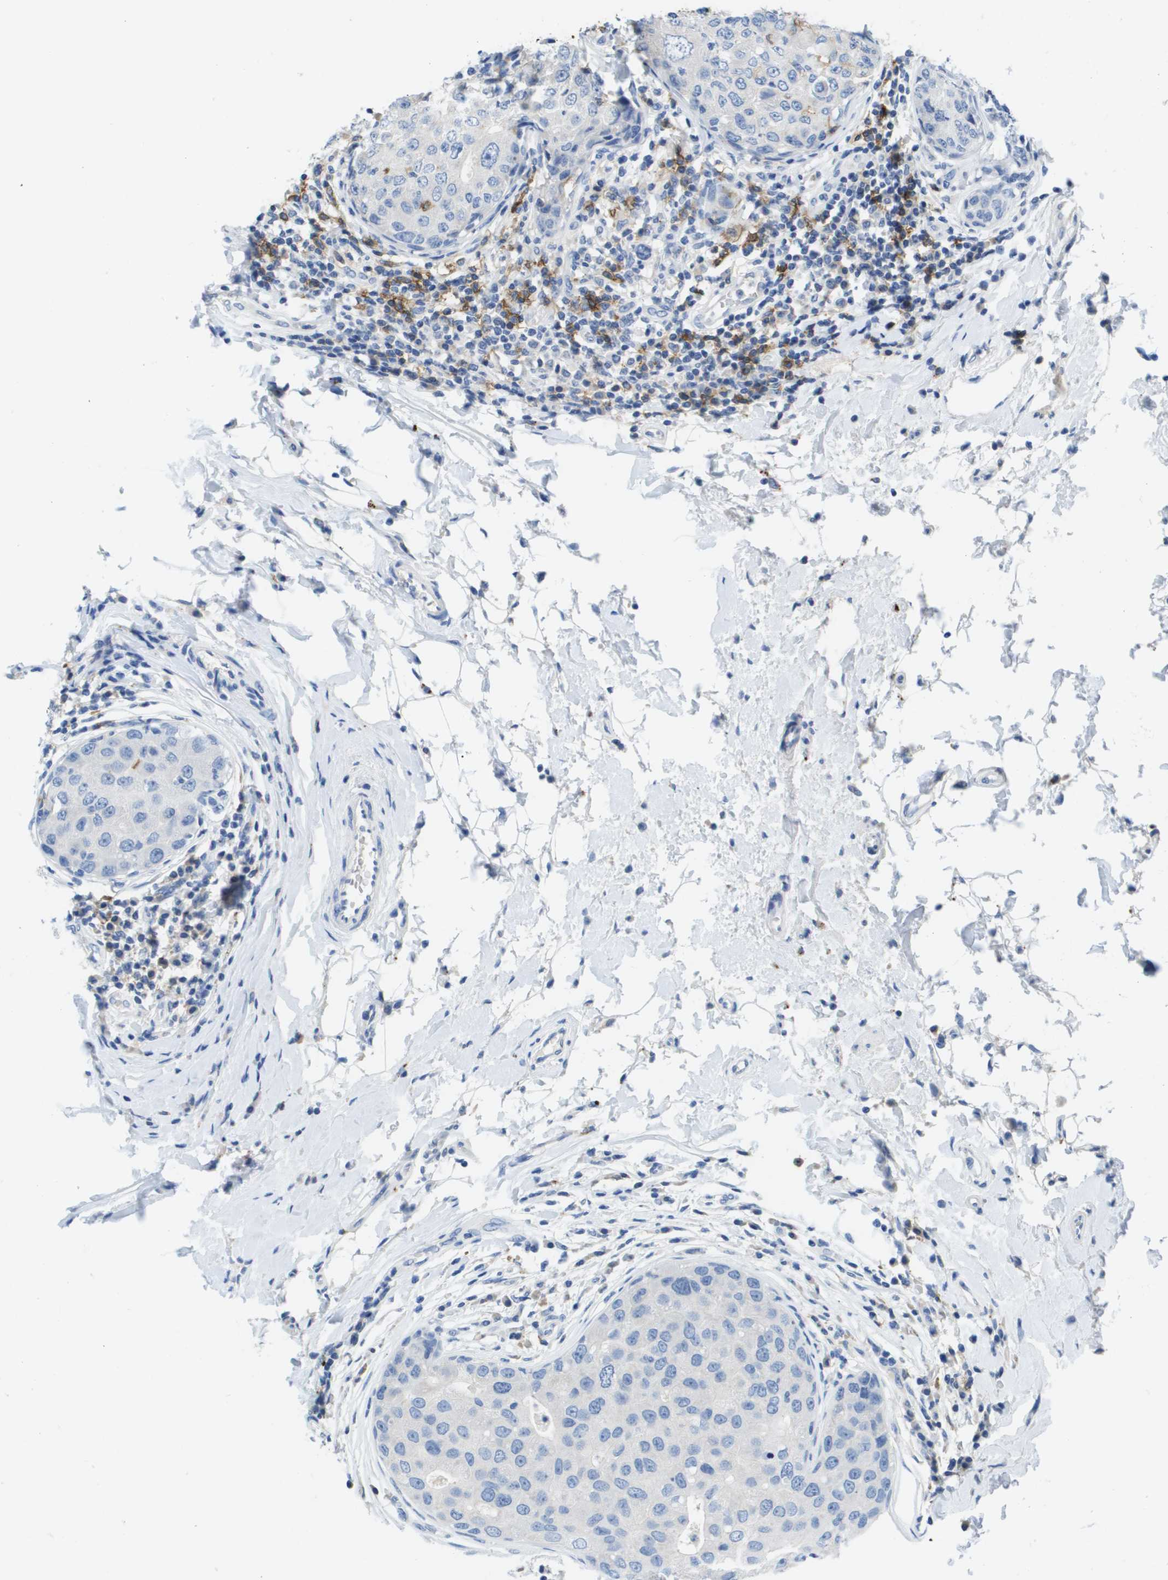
{"staining": {"intensity": "negative", "quantity": "none", "location": "none"}, "tissue": "breast cancer", "cell_type": "Tumor cells", "image_type": "cancer", "snomed": [{"axis": "morphology", "description": "Duct carcinoma"}, {"axis": "topography", "description": "Breast"}], "caption": "Immunohistochemistry (IHC) histopathology image of breast cancer stained for a protein (brown), which reveals no expression in tumor cells.", "gene": "MS4A1", "patient": {"sex": "female", "age": 27}}